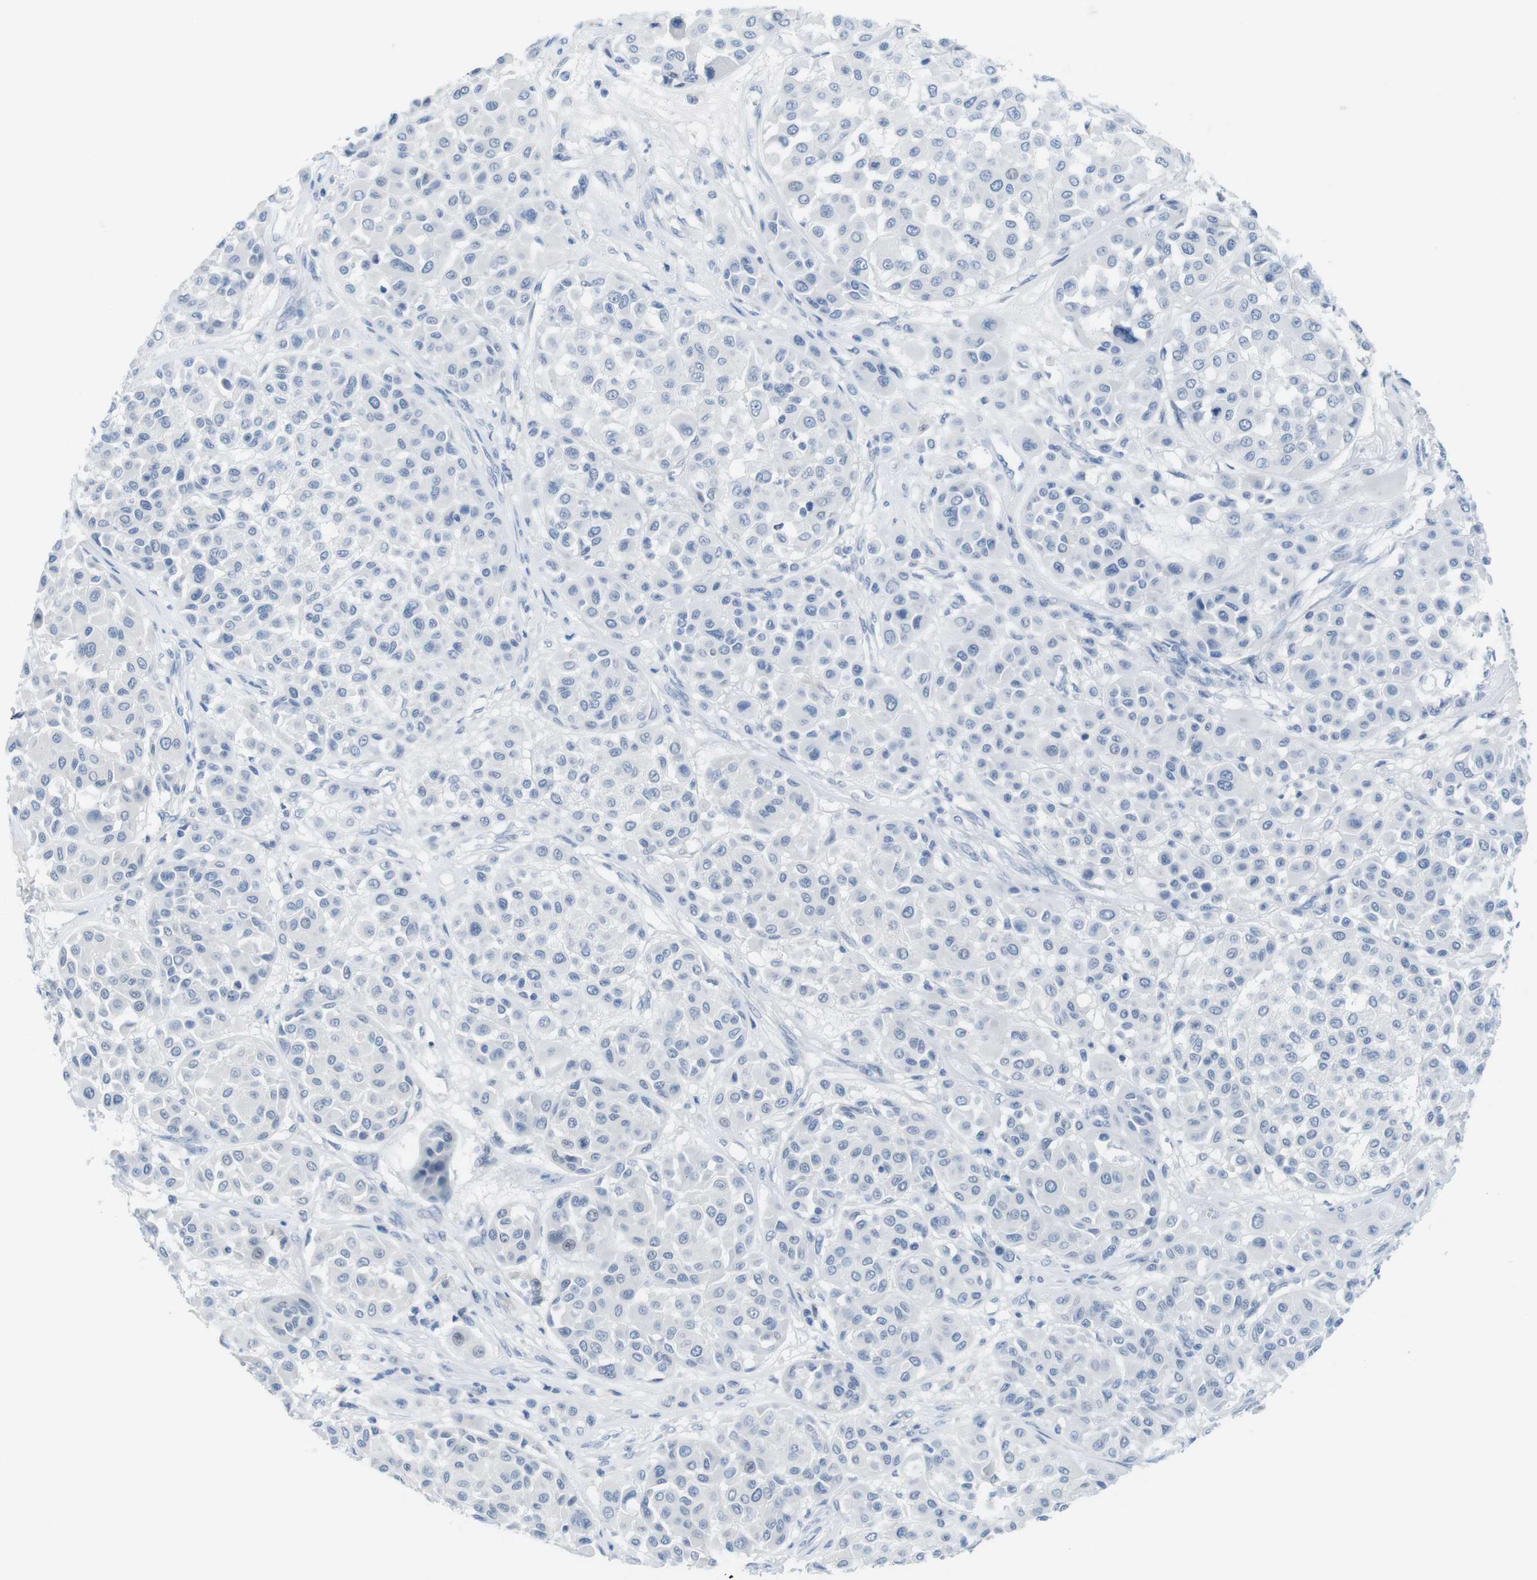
{"staining": {"intensity": "negative", "quantity": "none", "location": "none"}, "tissue": "melanoma", "cell_type": "Tumor cells", "image_type": "cancer", "snomed": [{"axis": "morphology", "description": "Malignant melanoma, Metastatic site"}, {"axis": "topography", "description": "Soft tissue"}], "caption": "Tumor cells are negative for brown protein staining in malignant melanoma (metastatic site).", "gene": "OPN1SW", "patient": {"sex": "male", "age": 41}}